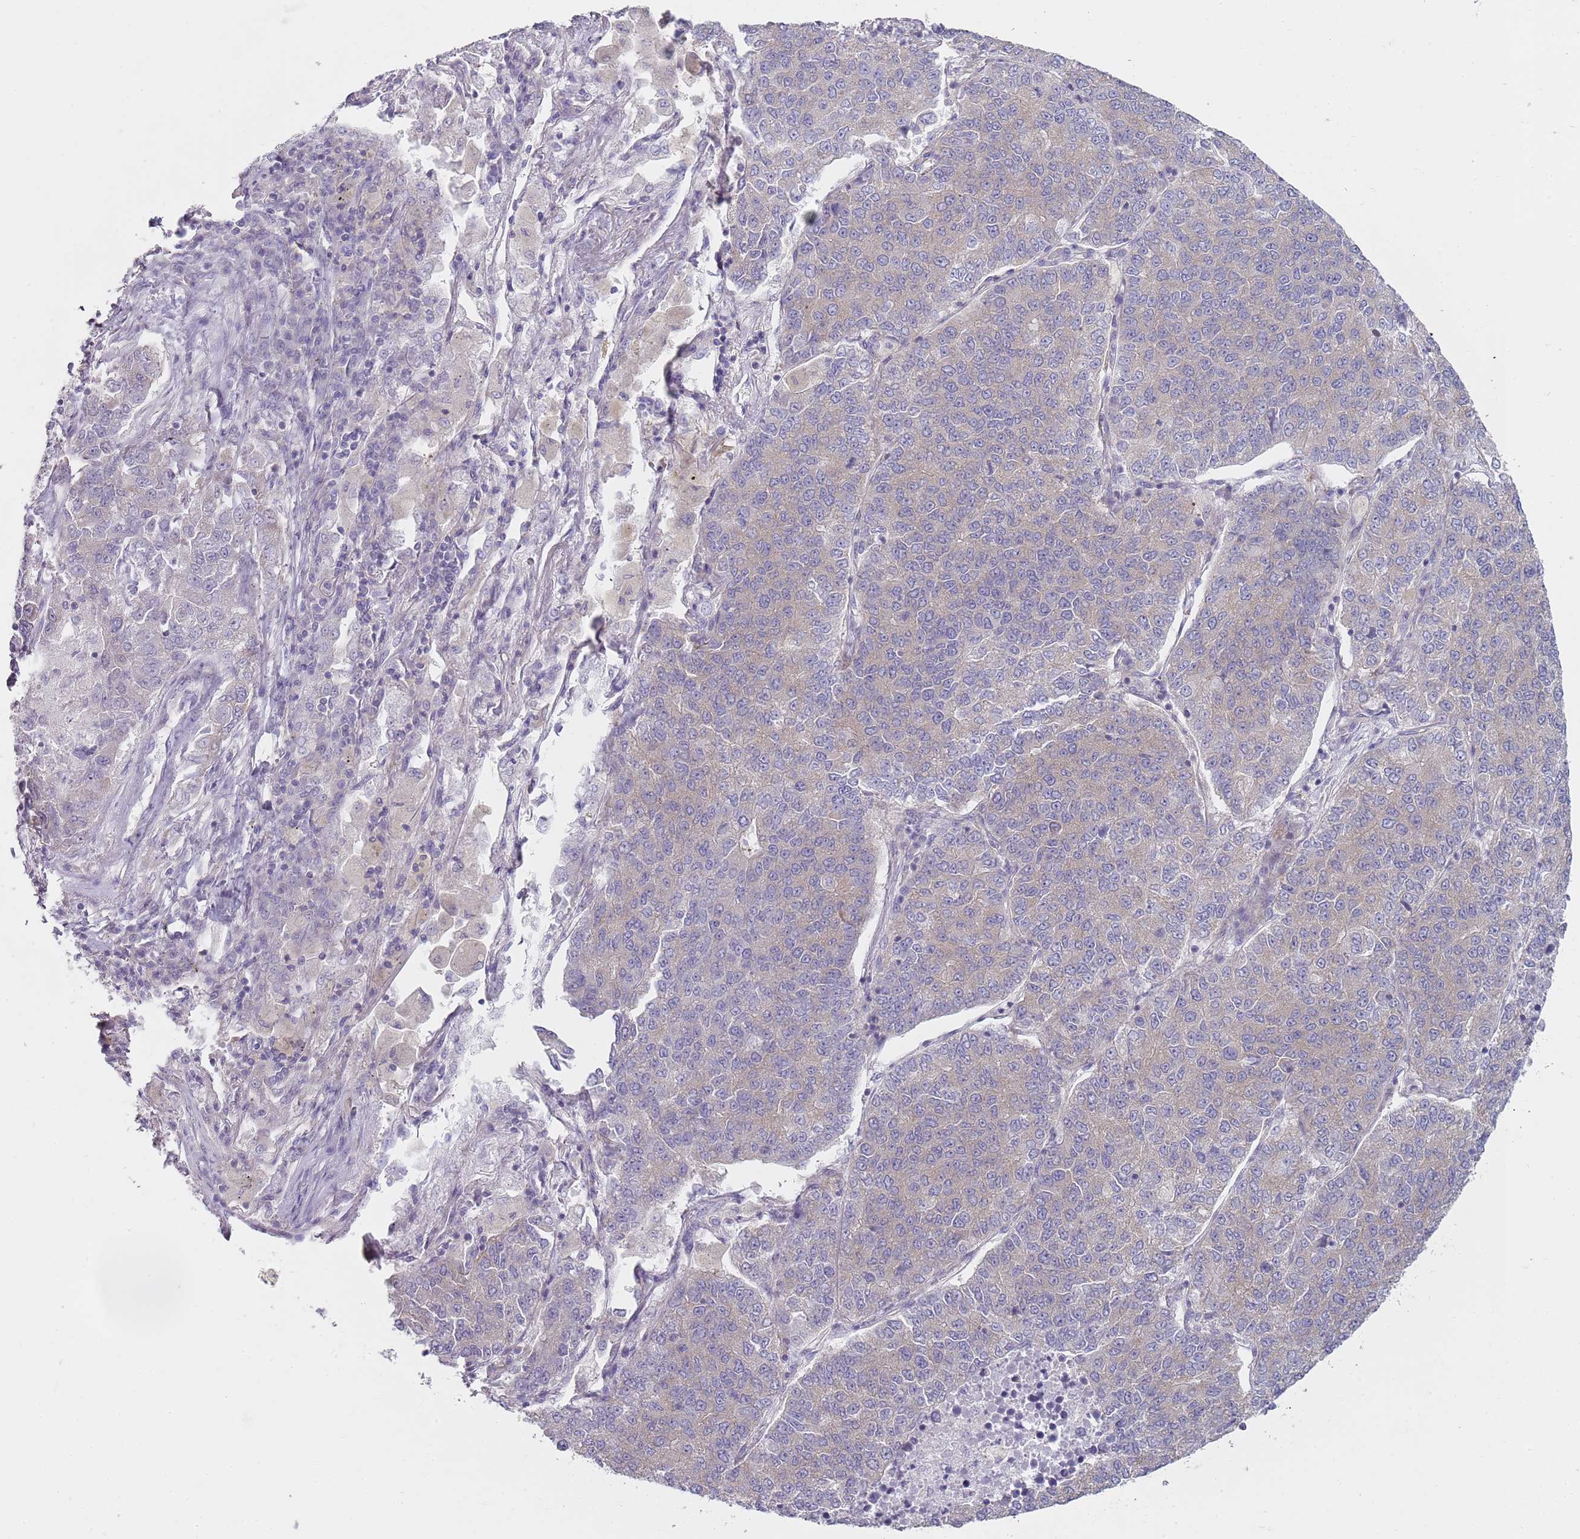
{"staining": {"intensity": "weak", "quantity": "<25%", "location": "cytoplasmic/membranous"}, "tissue": "lung cancer", "cell_type": "Tumor cells", "image_type": "cancer", "snomed": [{"axis": "morphology", "description": "Adenocarcinoma, NOS"}, {"axis": "topography", "description": "Lung"}], "caption": "This image is of lung cancer stained with immunohistochemistry (IHC) to label a protein in brown with the nuclei are counter-stained blue. There is no staining in tumor cells.", "gene": "SLC26A6", "patient": {"sex": "male", "age": 49}}